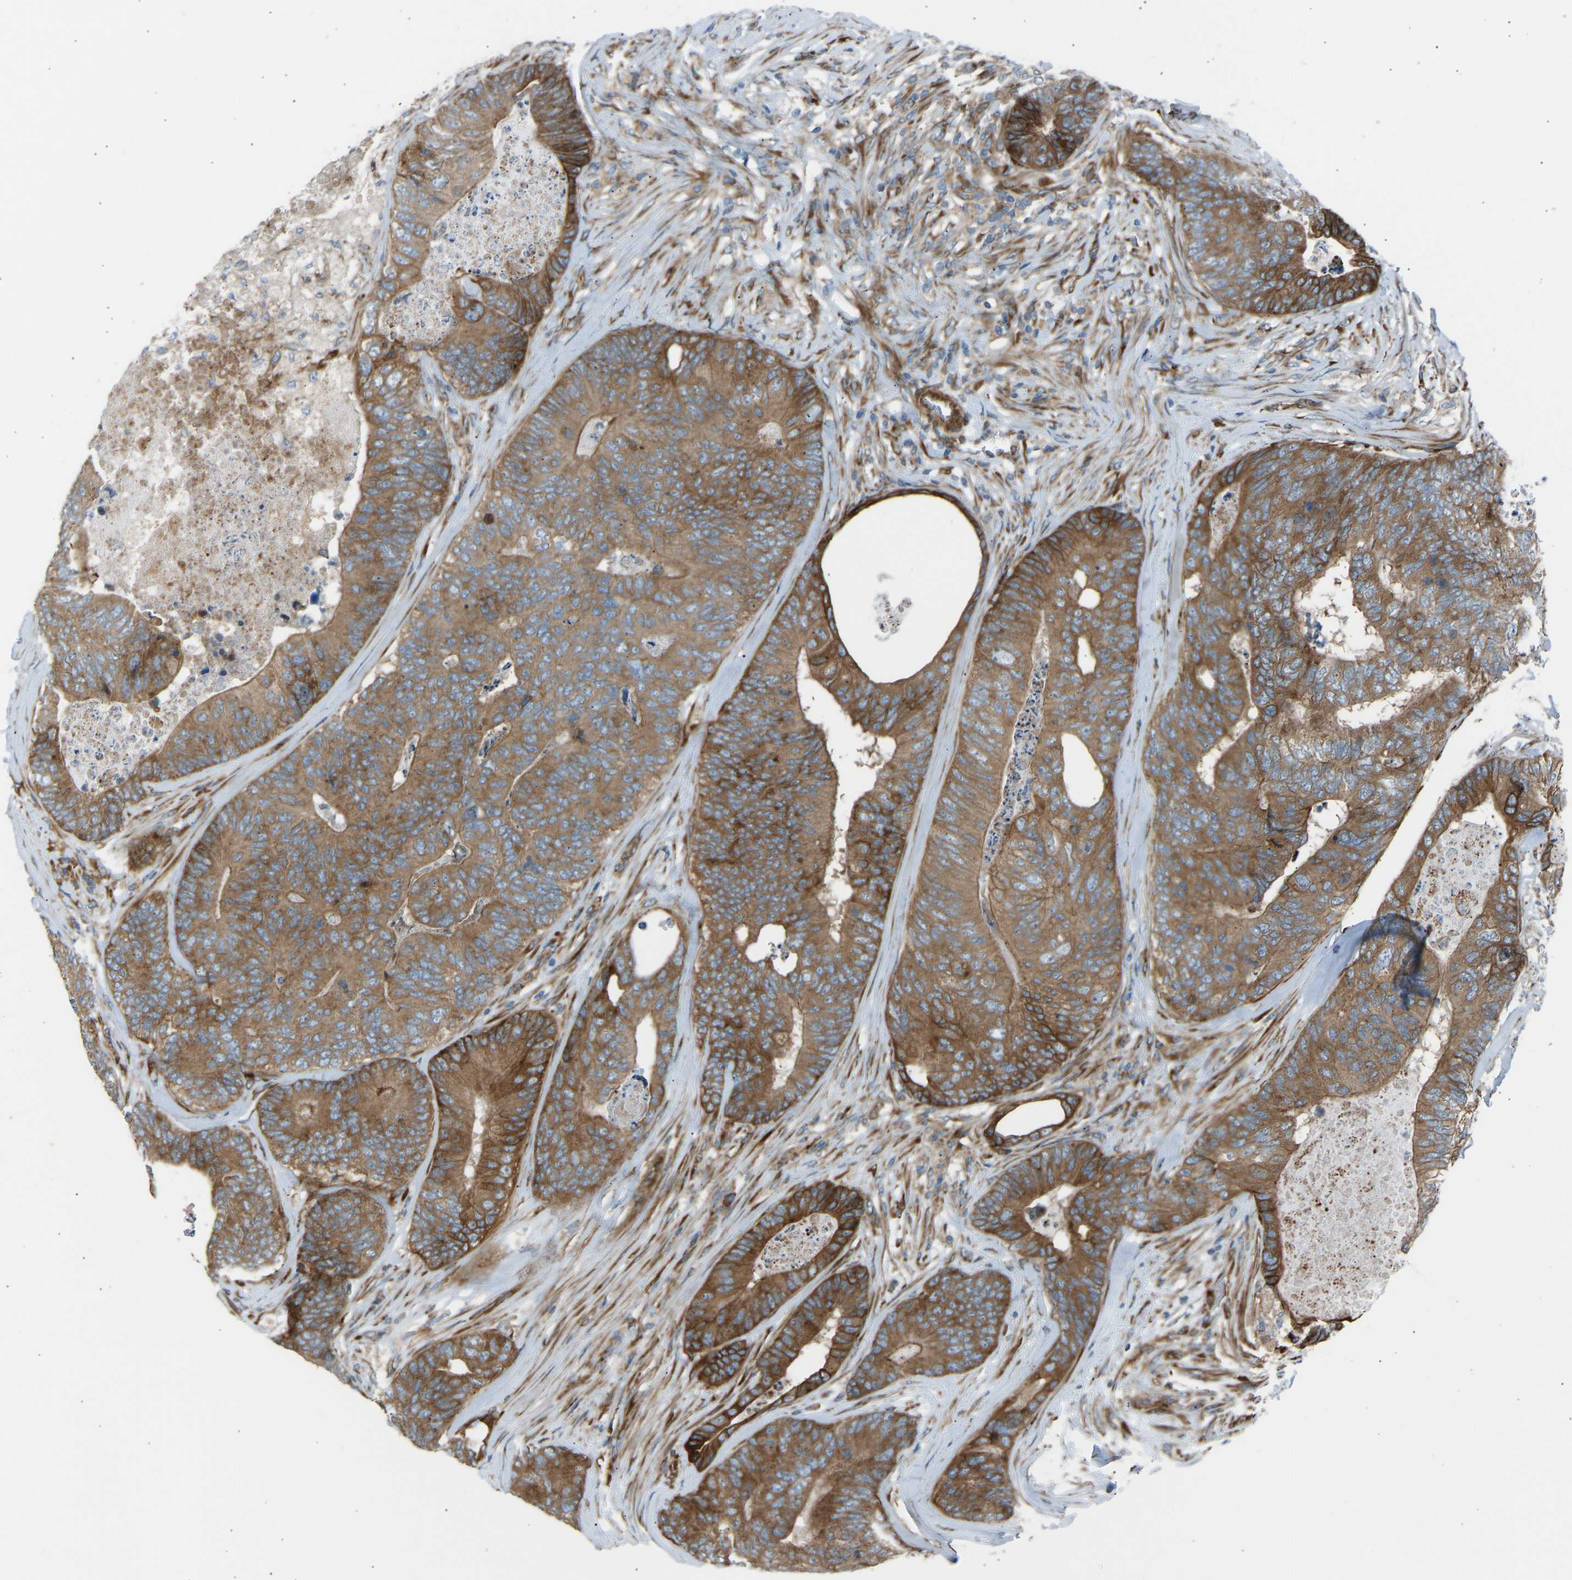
{"staining": {"intensity": "moderate", "quantity": ">75%", "location": "cytoplasmic/membranous"}, "tissue": "colorectal cancer", "cell_type": "Tumor cells", "image_type": "cancer", "snomed": [{"axis": "morphology", "description": "Adenocarcinoma, NOS"}, {"axis": "topography", "description": "Colon"}], "caption": "The micrograph shows immunohistochemical staining of colorectal cancer. There is moderate cytoplasmic/membranous positivity is seen in approximately >75% of tumor cells. The protein is stained brown, and the nuclei are stained in blue (DAB (3,3'-diaminobenzidine) IHC with brightfield microscopy, high magnification).", "gene": "VPS41", "patient": {"sex": "female", "age": 67}}